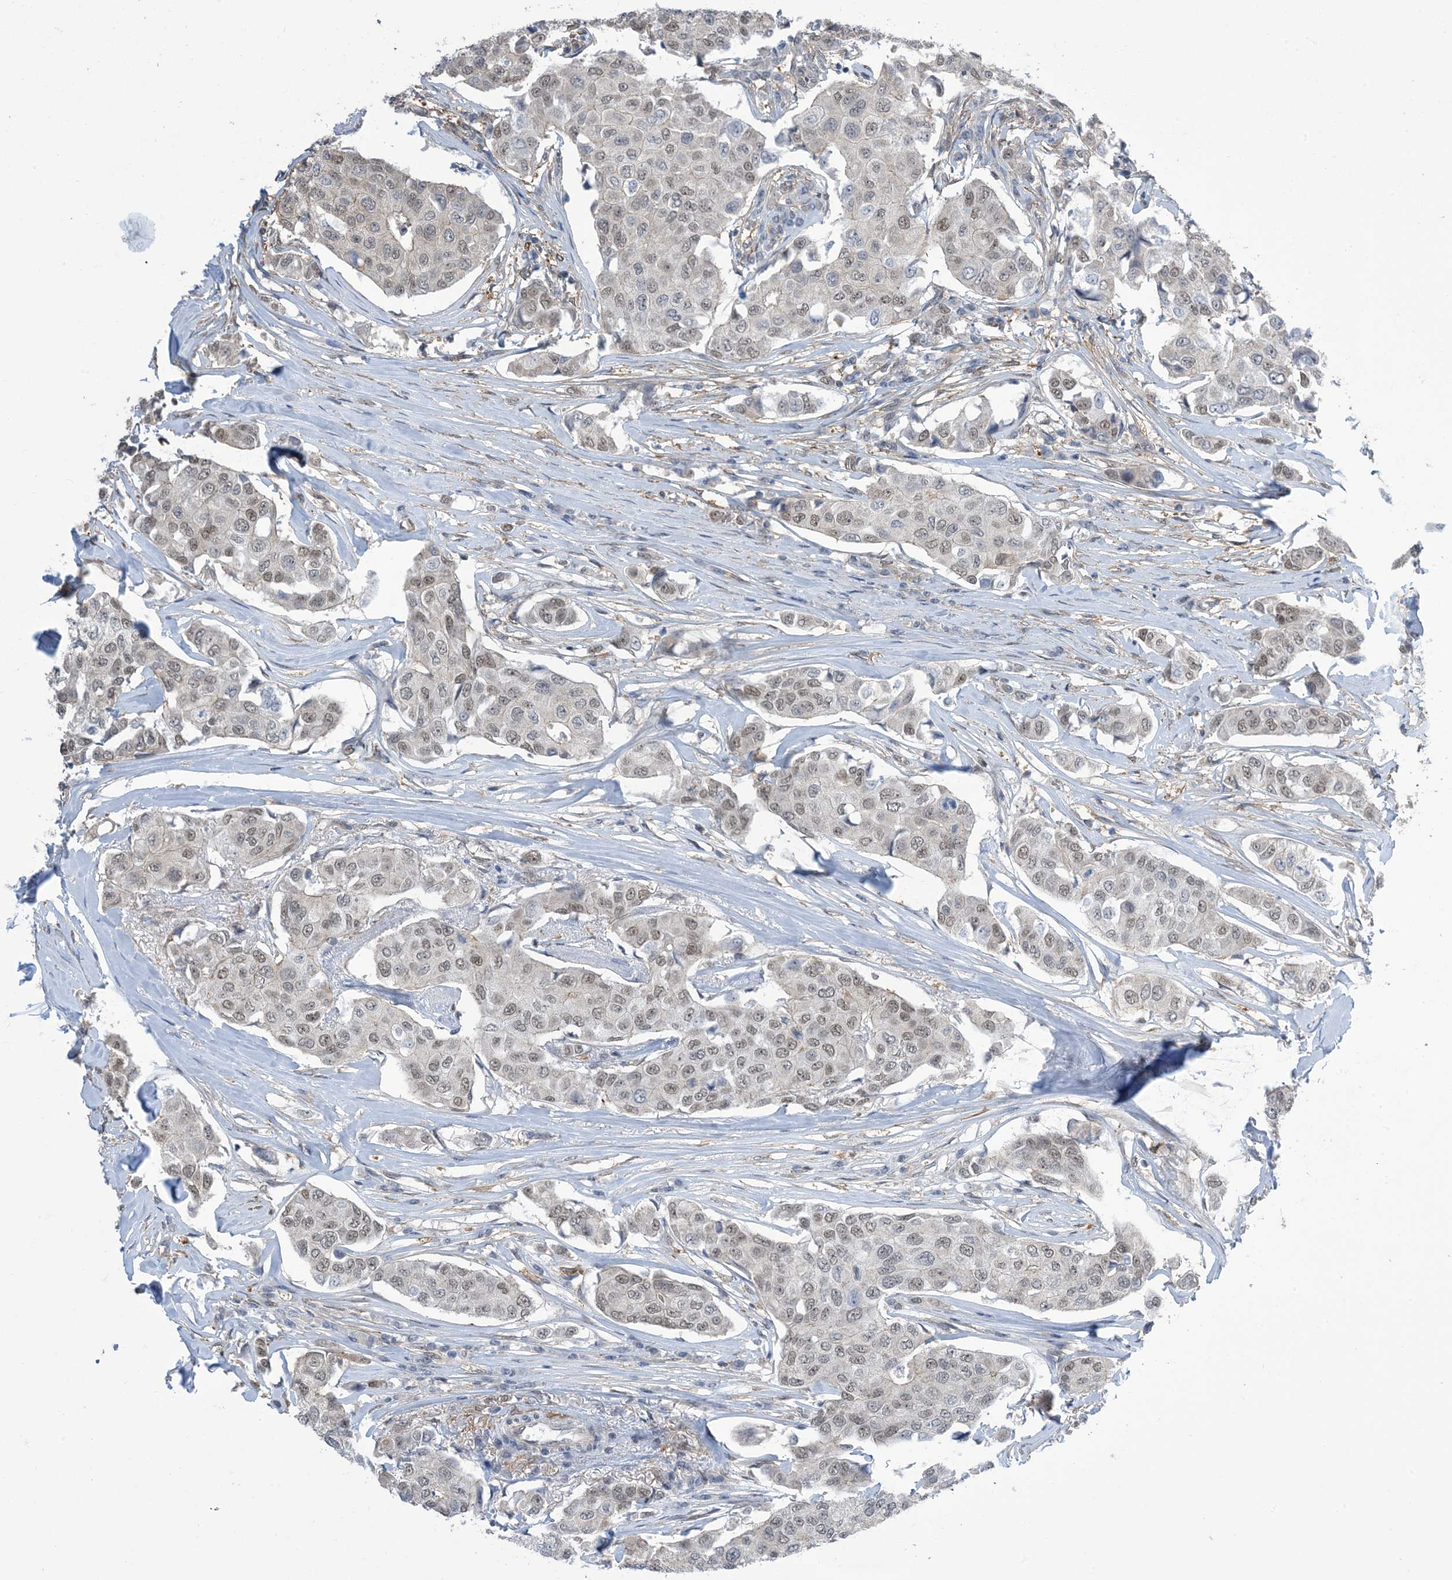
{"staining": {"intensity": "weak", "quantity": "<25%", "location": "nuclear"}, "tissue": "breast cancer", "cell_type": "Tumor cells", "image_type": "cancer", "snomed": [{"axis": "morphology", "description": "Duct carcinoma"}, {"axis": "topography", "description": "Breast"}], "caption": "A histopathology image of human intraductal carcinoma (breast) is negative for staining in tumor cells.", "gene": "ZNF8", "patient": {"sex": "female", "age": 80}}